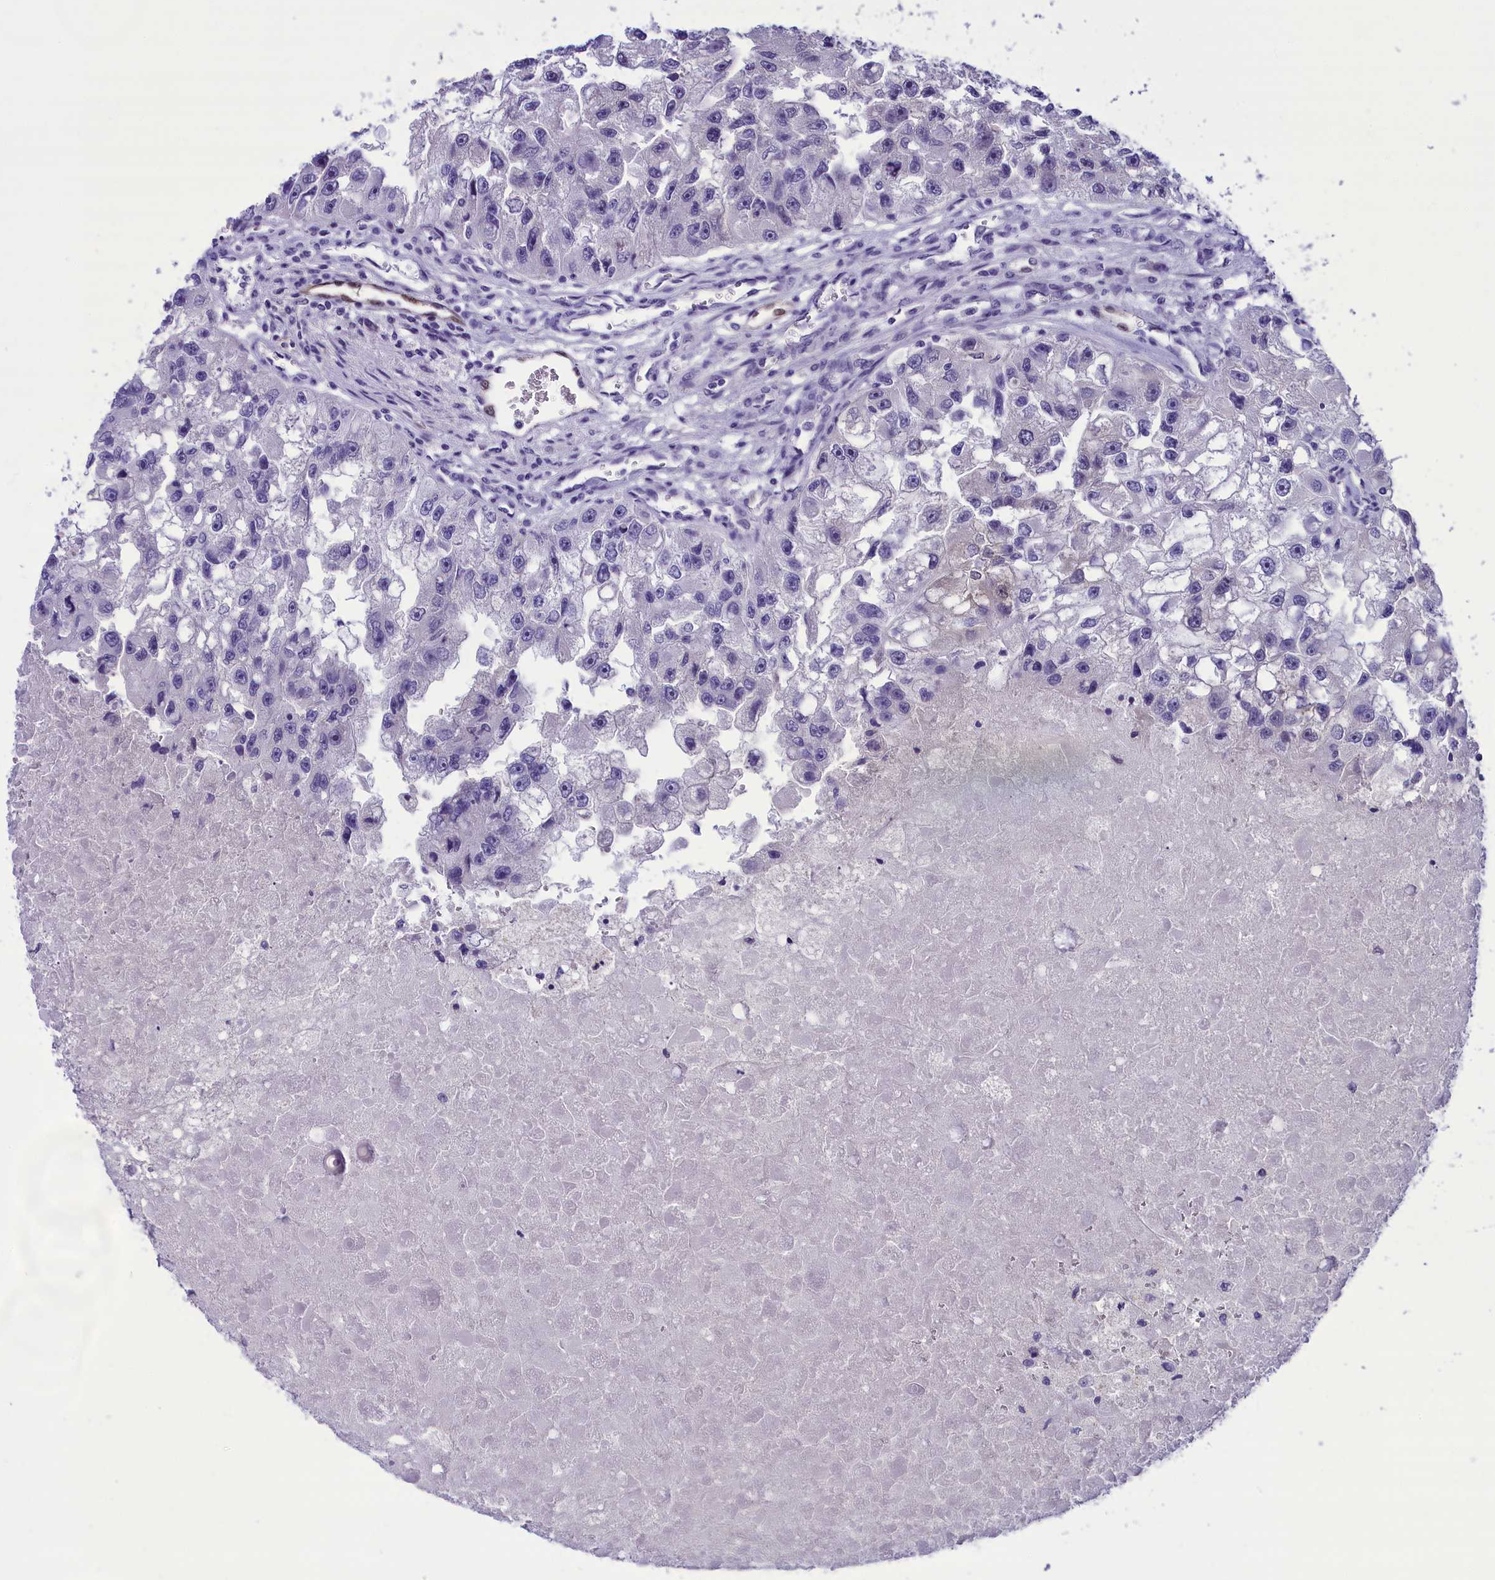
{"staining": {"intensity": "negative", "quantity": "none", "location": "none"}, "tissue": "renal cancer", "cell_type": "Tumor cells", "image_type": "cancer", "snomed": [{"axis": "morphology", "description": "Adenocarcinoma, NOS"}, {"axis": "topography", "description": "Kidney"}], "caption": "This is an immunohistochemistry (IHC) photomicrograph of renal cancer. There is no staining in tumor cells.", "gene": "PRR15", "patient": {"sex": "male", "age": 63}}